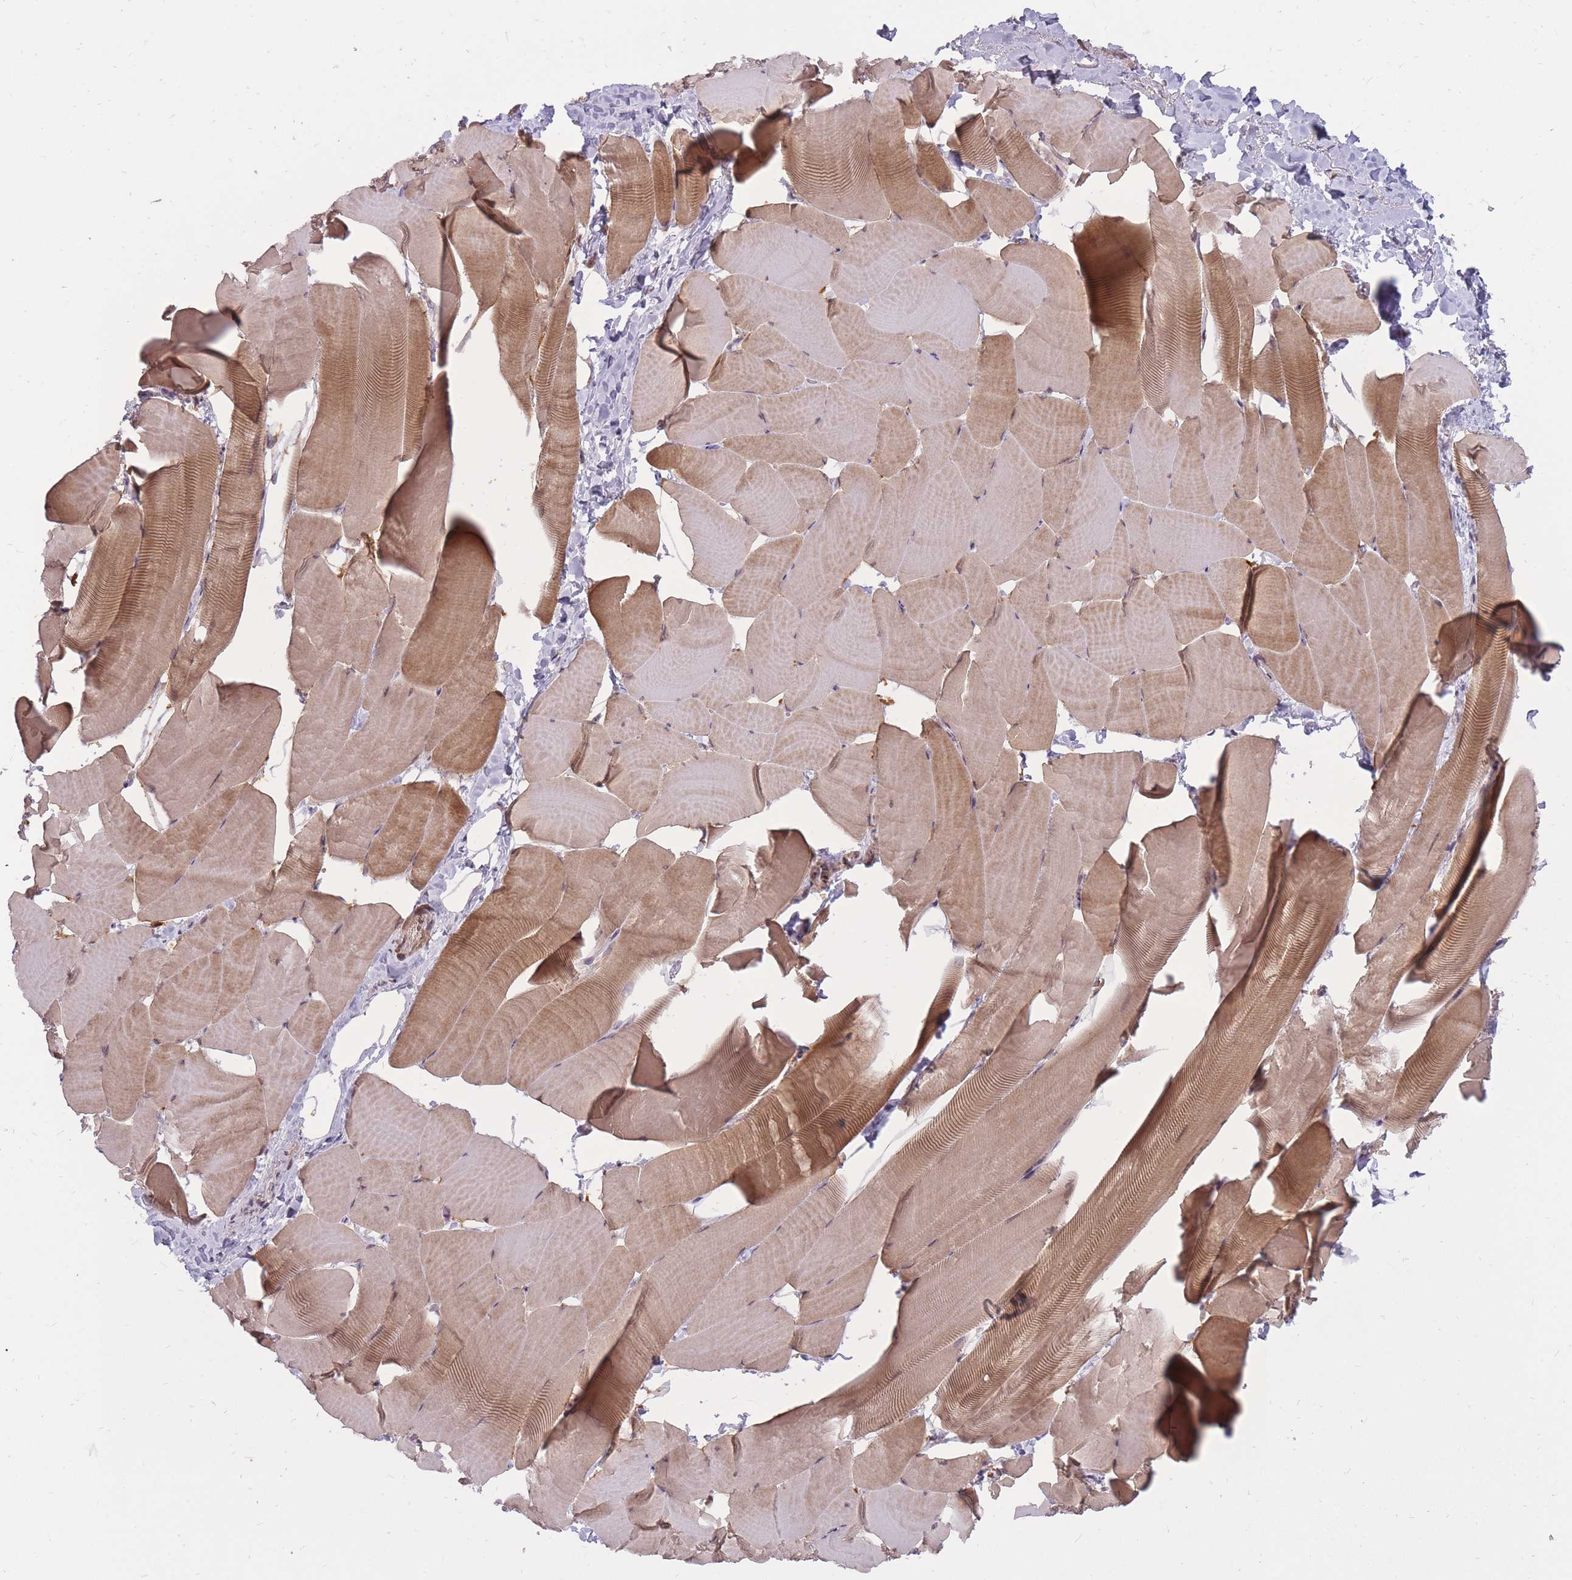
{"staining": {"intensity": "strong", "quantity": "25%-75%", "location": "cytoplasmic/membranous"}, "tissue": "skeletal muscle", "cell_type": "Myocytes", "image_type": "normal", "snomed": [{"axis": "morphology", "description": "Normal tissue, NOS"}, {"axis": "topography", "description": "Skeletal muscle"}], "caption": "Skeletal muscle stained with DAB (3,3'-diaminobenzidine) immunohistochemistry demonstrates high levels of strong cytoplasmic/membranous expression in about 25%-75% of myocytes.", "gene": "POM121C", "patient": {"sex": "male", "age": 25}}